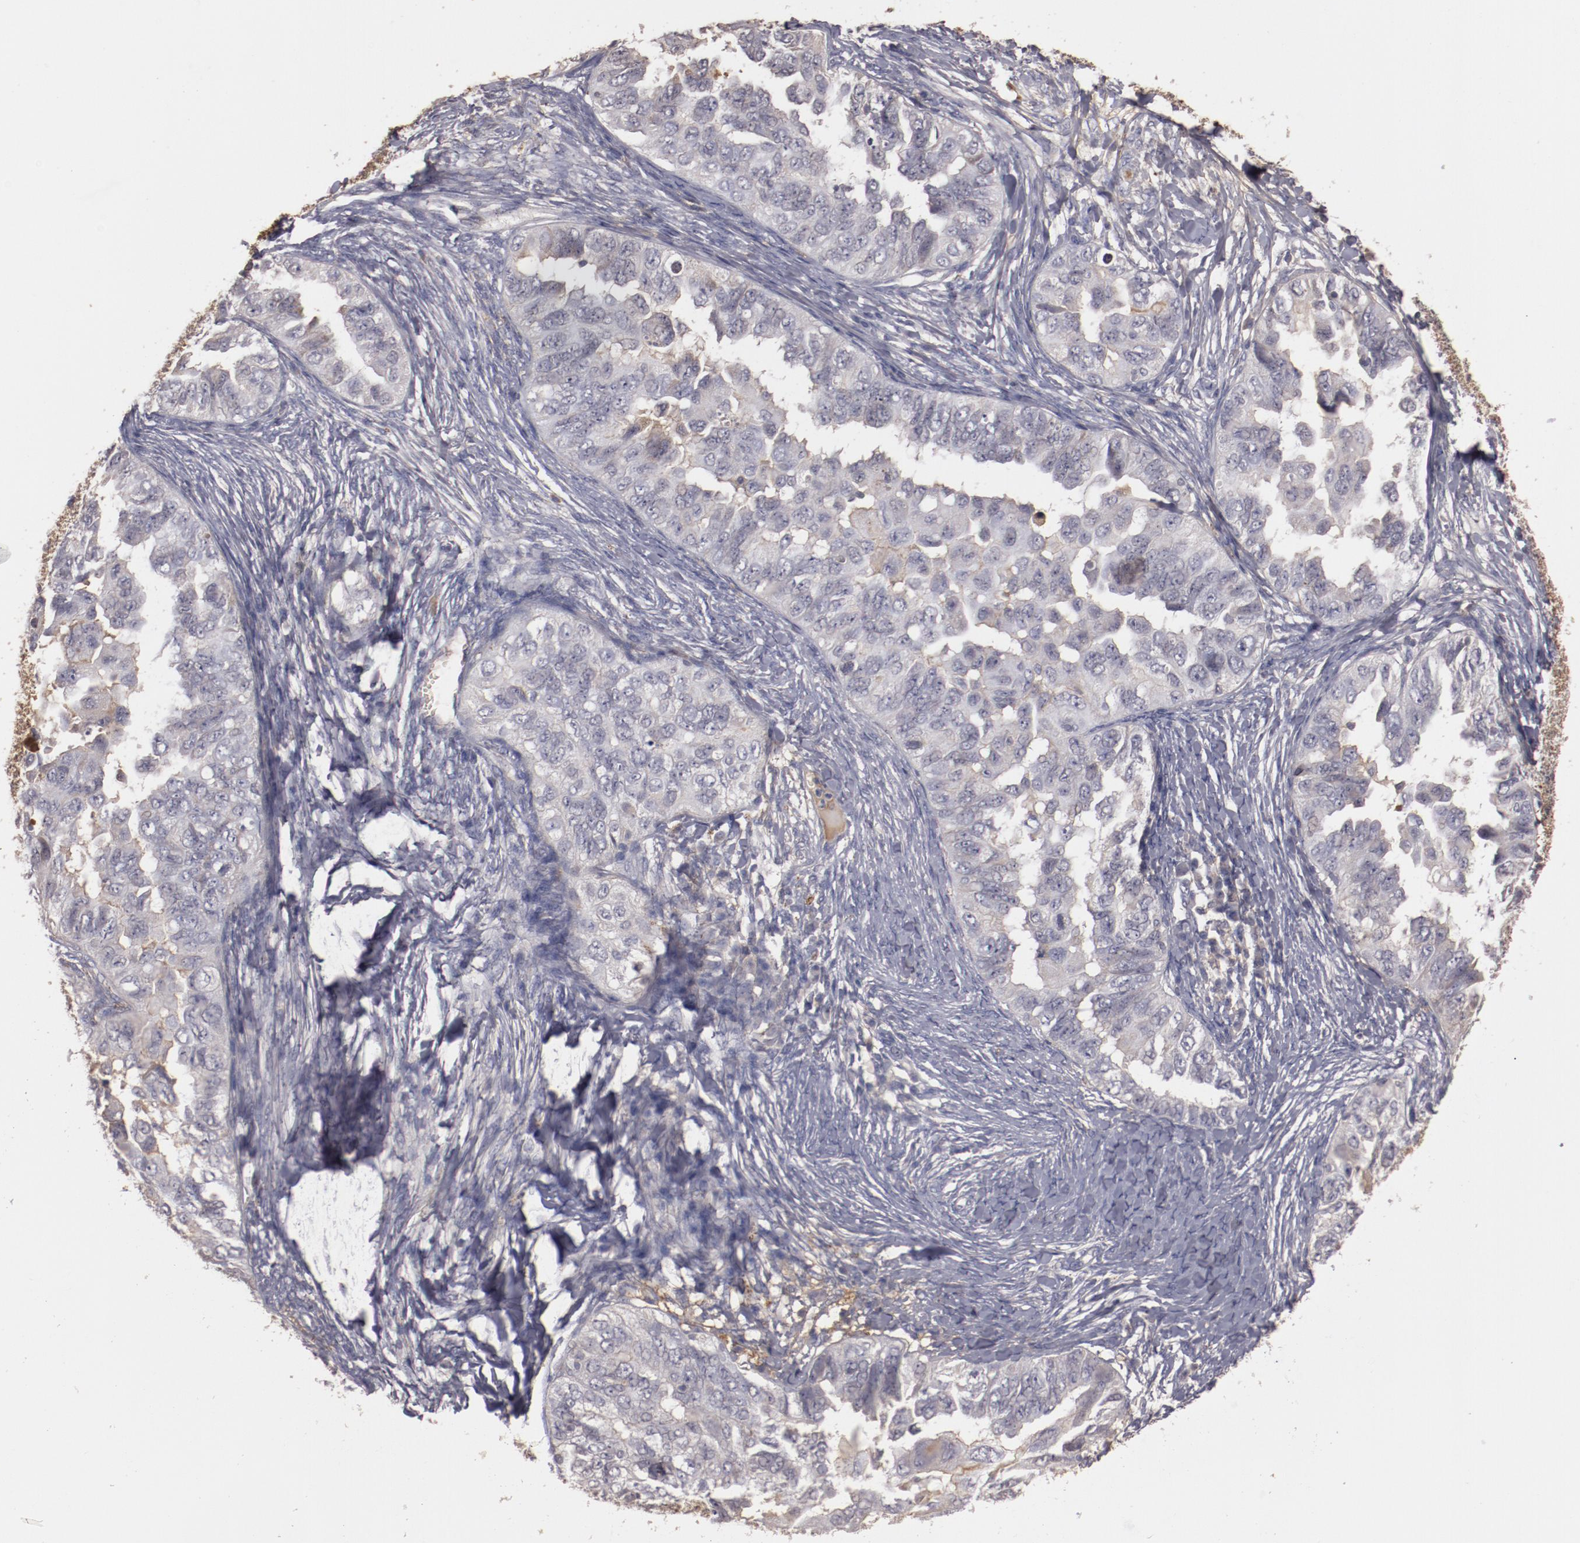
{"staining": {"intensity": "negative", "quantity": "none", "location": "none"}, "tissue": "ovarian cancer", "cell_type": "Tumor cells", "image_type": "cancer", "snomed": [{"axis": "morphology", "description": "Cystadenocarcinoma, serous, NOS"}, {"axis": "topography", "description": "Ovary"}], "caption": "Ovarian serous cystadenocarcinoma was stained to show a protein in brown. There is no significant staining in tumor cells. (DAB immunohistochemistry visualized using brightfield microscopy, high magnification).", "gene": "MBL2", "patient": {"sex": "female", "age": 82}}